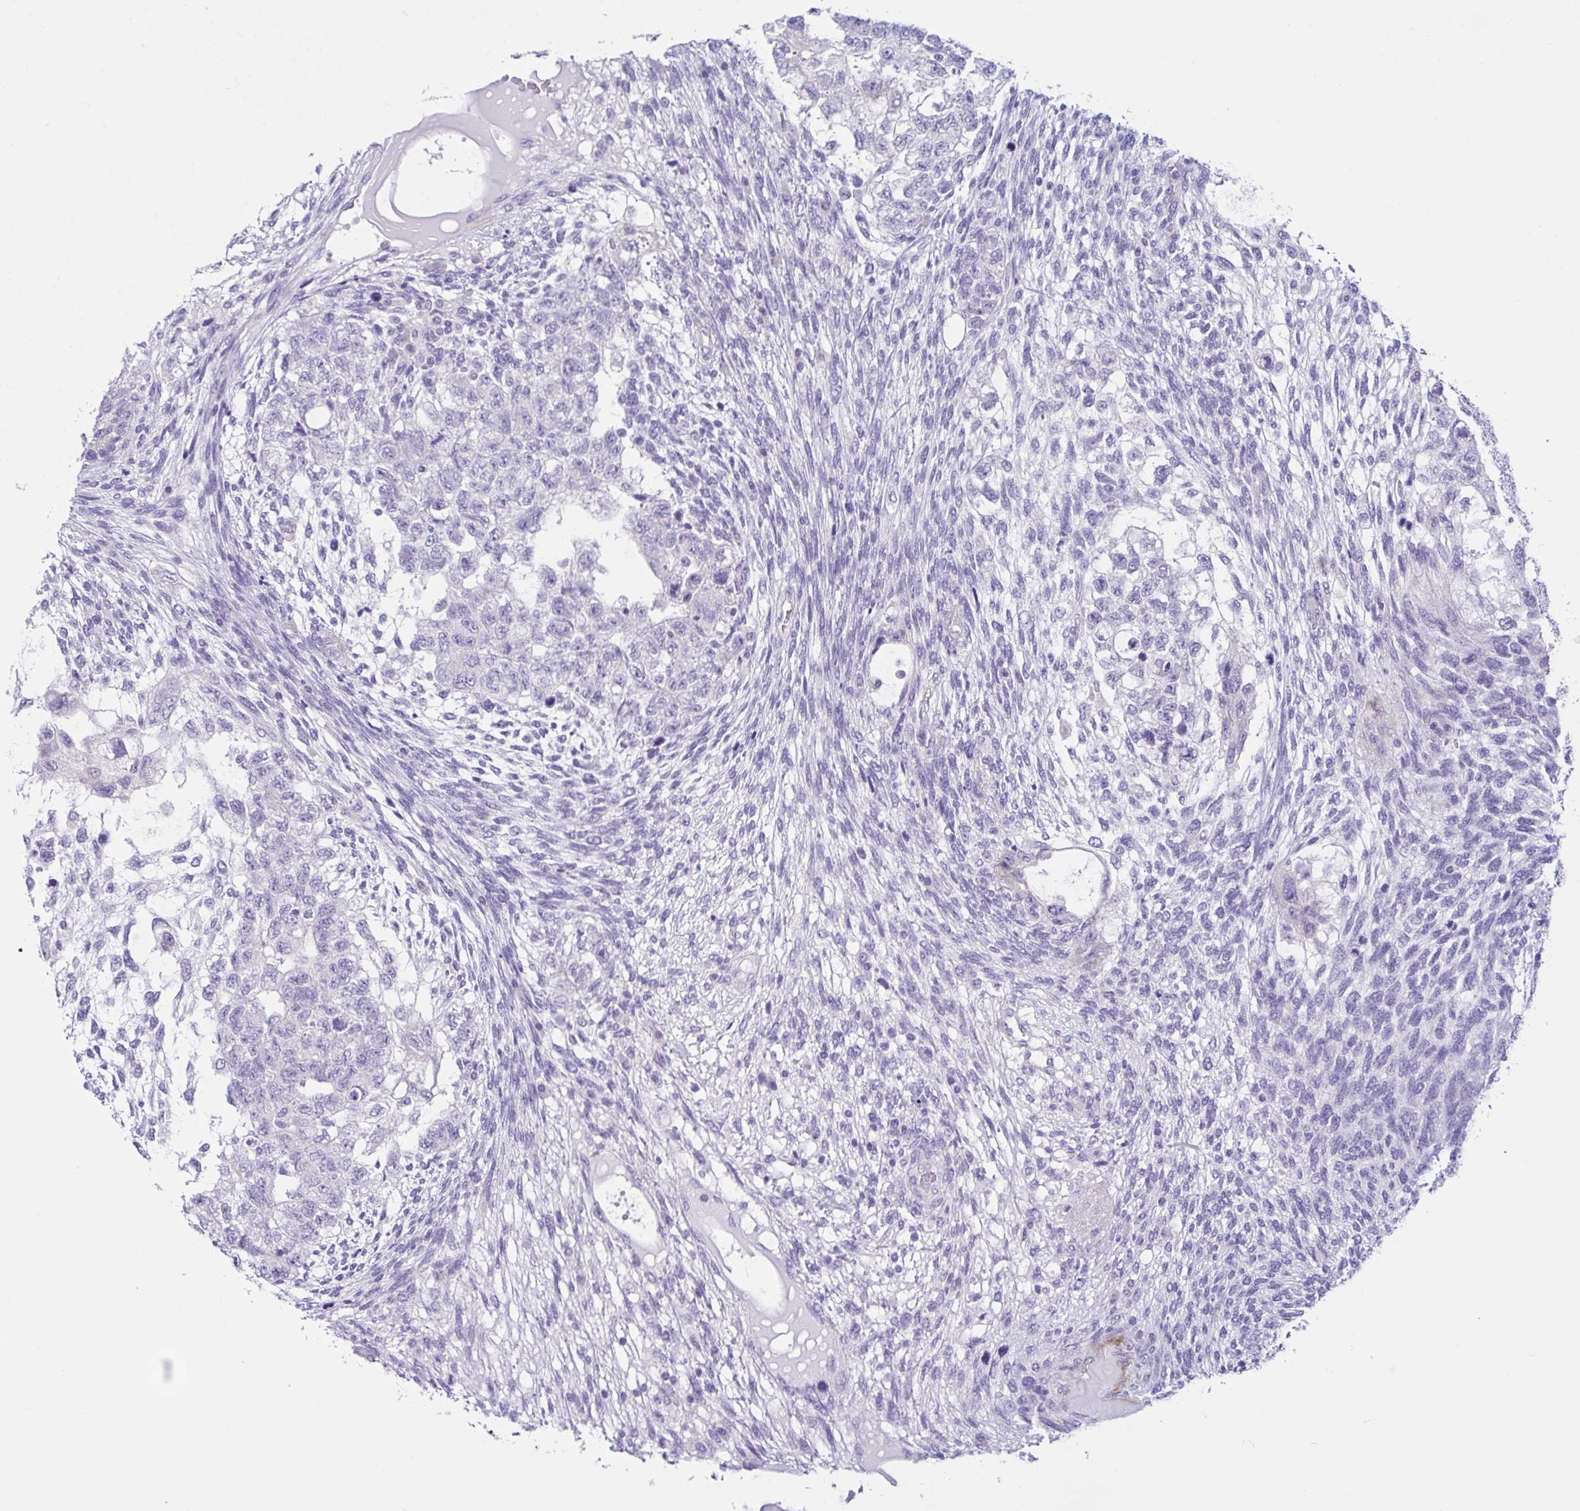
{"staining": {"intensity": "negative", "quantity": "none", "location": "none"}, "tissue": "testis cancer", "cell_type": "Tumor cells", "image_type": "cancer", "snomed": [{"axis": "morphology", "description": "Normal tissue, NOS"}, {"axis": "morphology", "description": "Carcinoma, Embryonal, NOS"}, {"axis": "topography", "description": "Testis"}], "caption": "This is an immunohistochemistry photomicrograph of human embryonal carcinoma (testis). There is no positivity in tumor cells.", "gene": "TNNI2", "patient": {"sex": "male", "age": 36}}